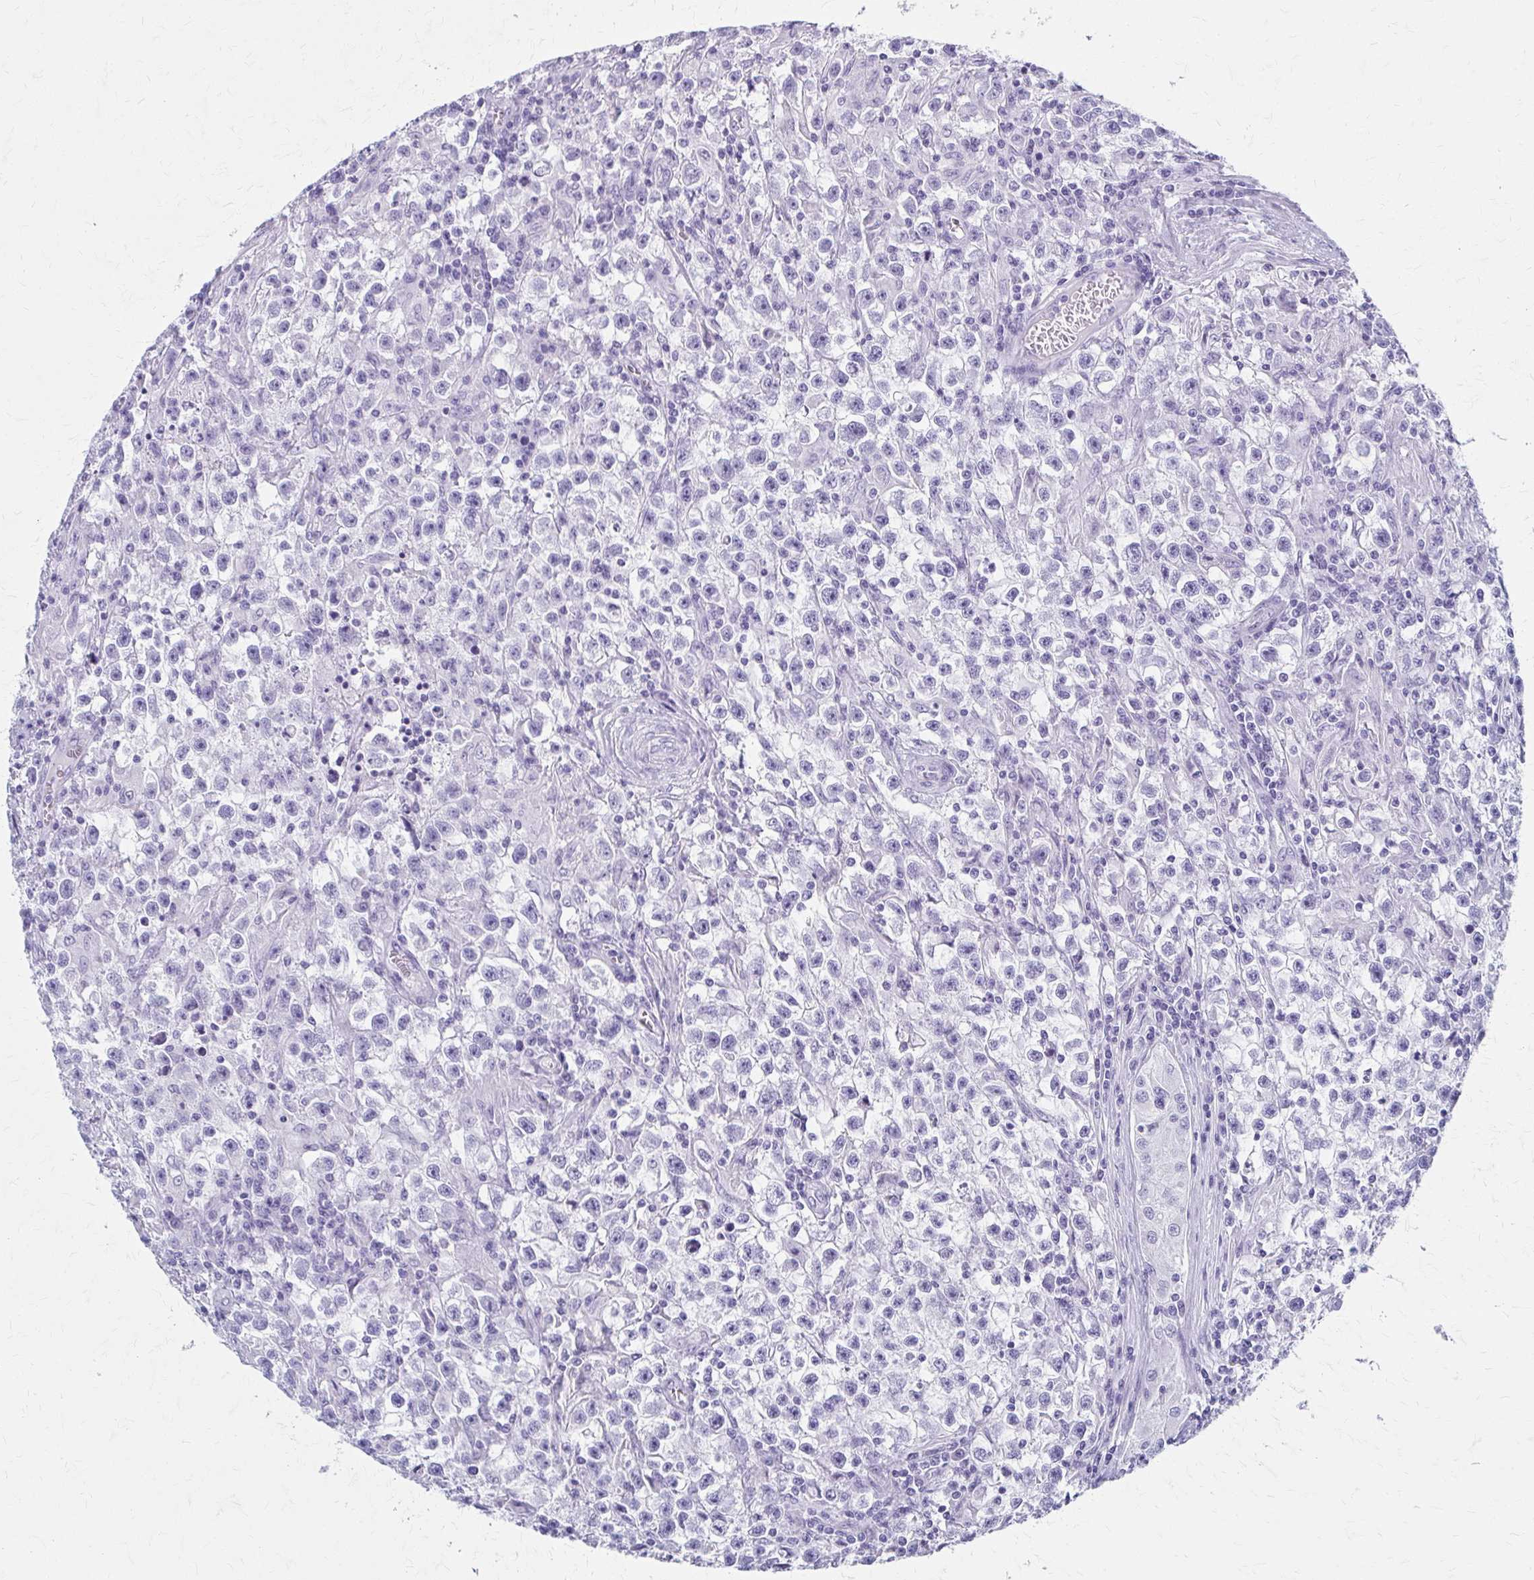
{"staining": {"intensity": "negative", "quantity": "none", "location": "none"}, "tissue": "testis cancer", "cell_type": "Tumor cells", "image_type": "cancer", "snomed": [{"axis": "morphology", "description": "Seminoma, NOS"}, {"axis": "topography", "description": "Testis"}], "caption": "IHC photomicrograph of neoplastic tissue: seminoma (testis) stained with DAB (3,3'-diaminobenzidine) exhibits no significant protein staining in tumor cells. (DAB (3,3'-diaminobenzidine) immunohistochemistry (IHC) visualized using brightfield microscopy, high magnification).", "gene": "CELF5", "patient": {"sex": "male", "age": 31}}